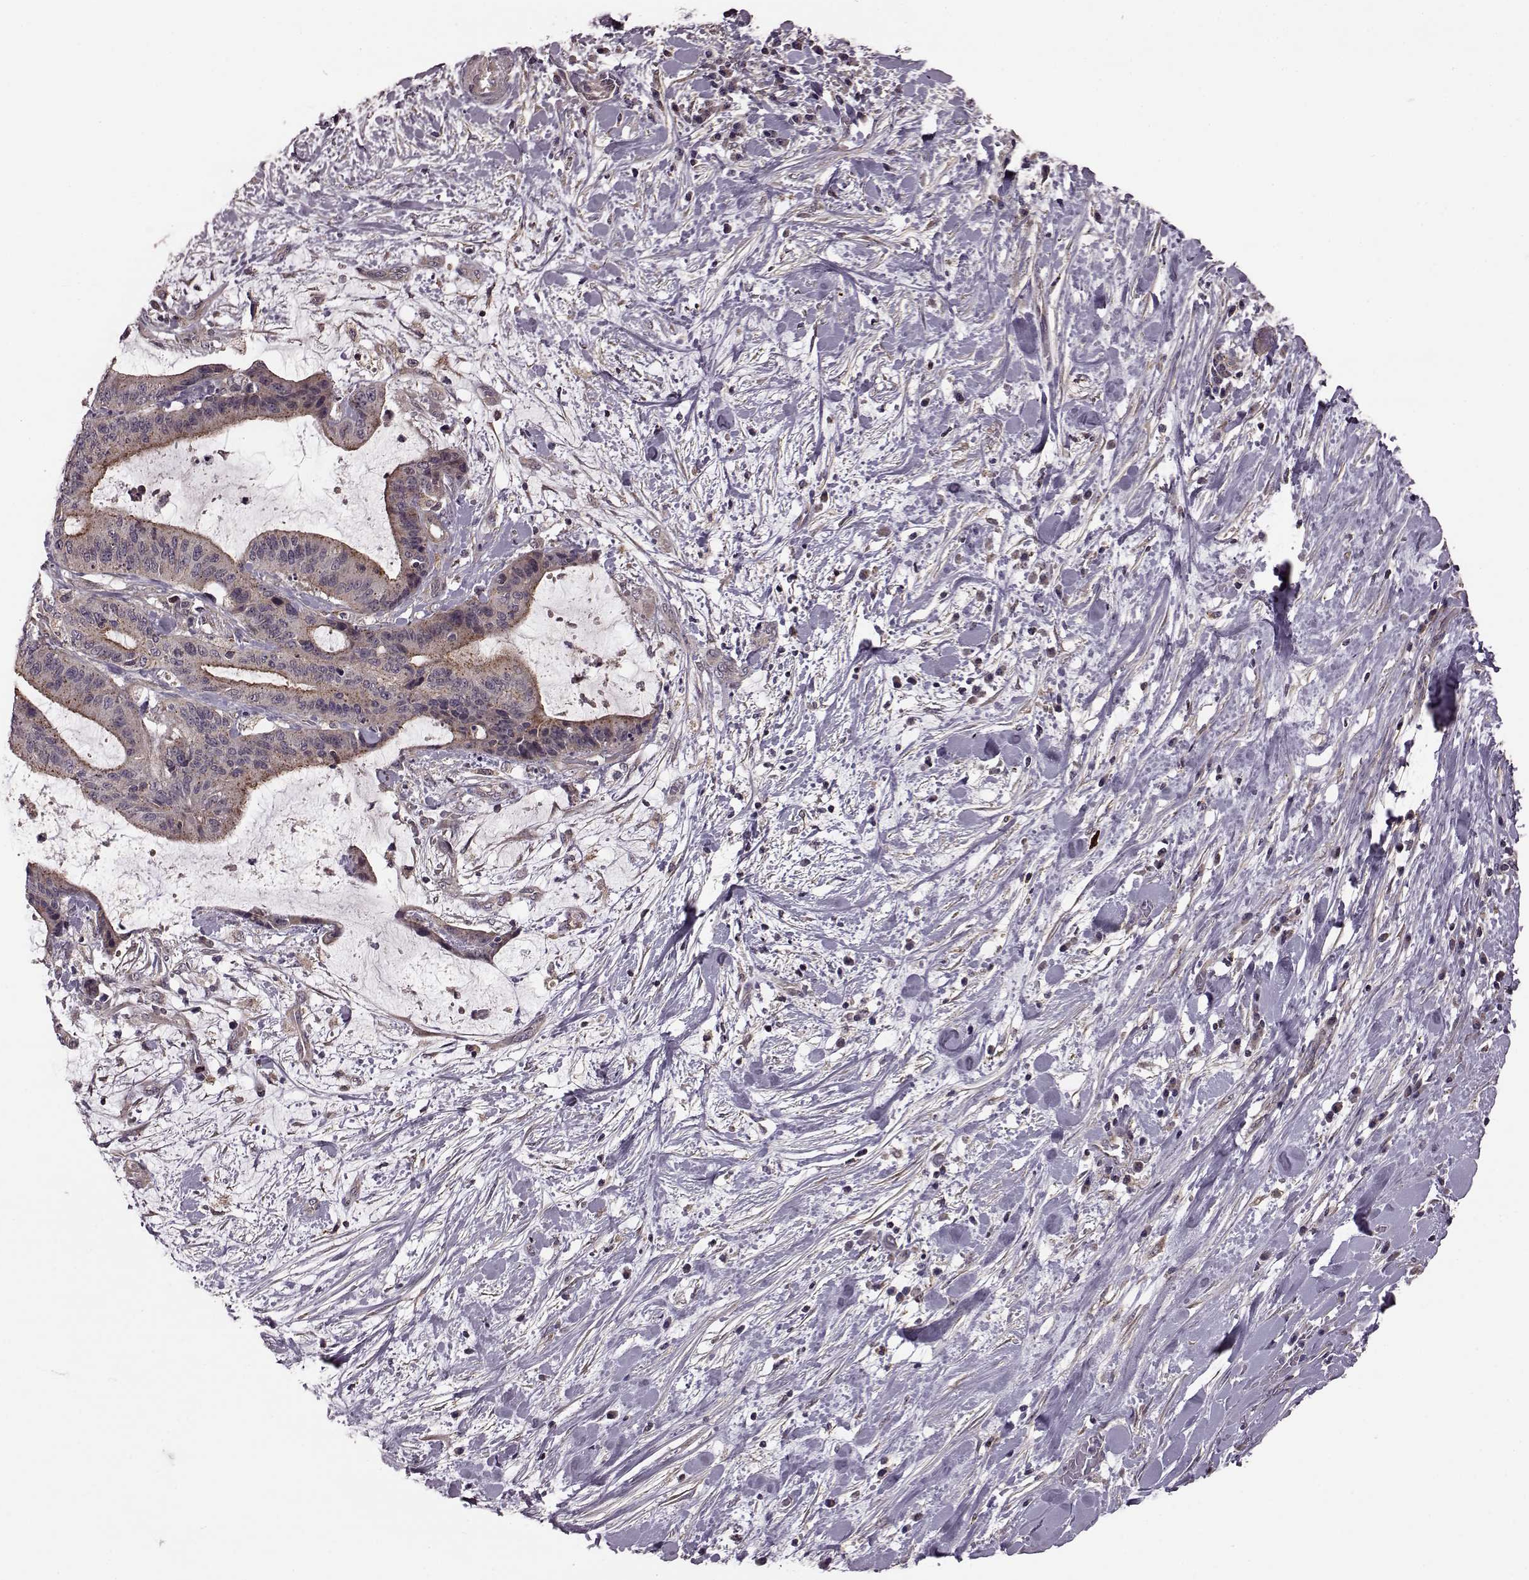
{"staining": {"intensity": "moderate", "quantity": ">75%", "location": "cytoplasmic/membranous"}, "tissue": "liver cancer", "cell_type": "Tumor cells", "image_type": "cancer", "snomed": [{"axis": "morphology", "description": "Cholangiocarcinoma"}, {"axis": "topography", "description": "Liver"}], "caption": "About >75% of tumor cells in liver cancer demonstrate moderate cytoplasmic/membranous protein staining as visualized by brown immunohistochemical staining.", "gene": "FNIP2", "patient": {"sex": "female", "age": 73}}